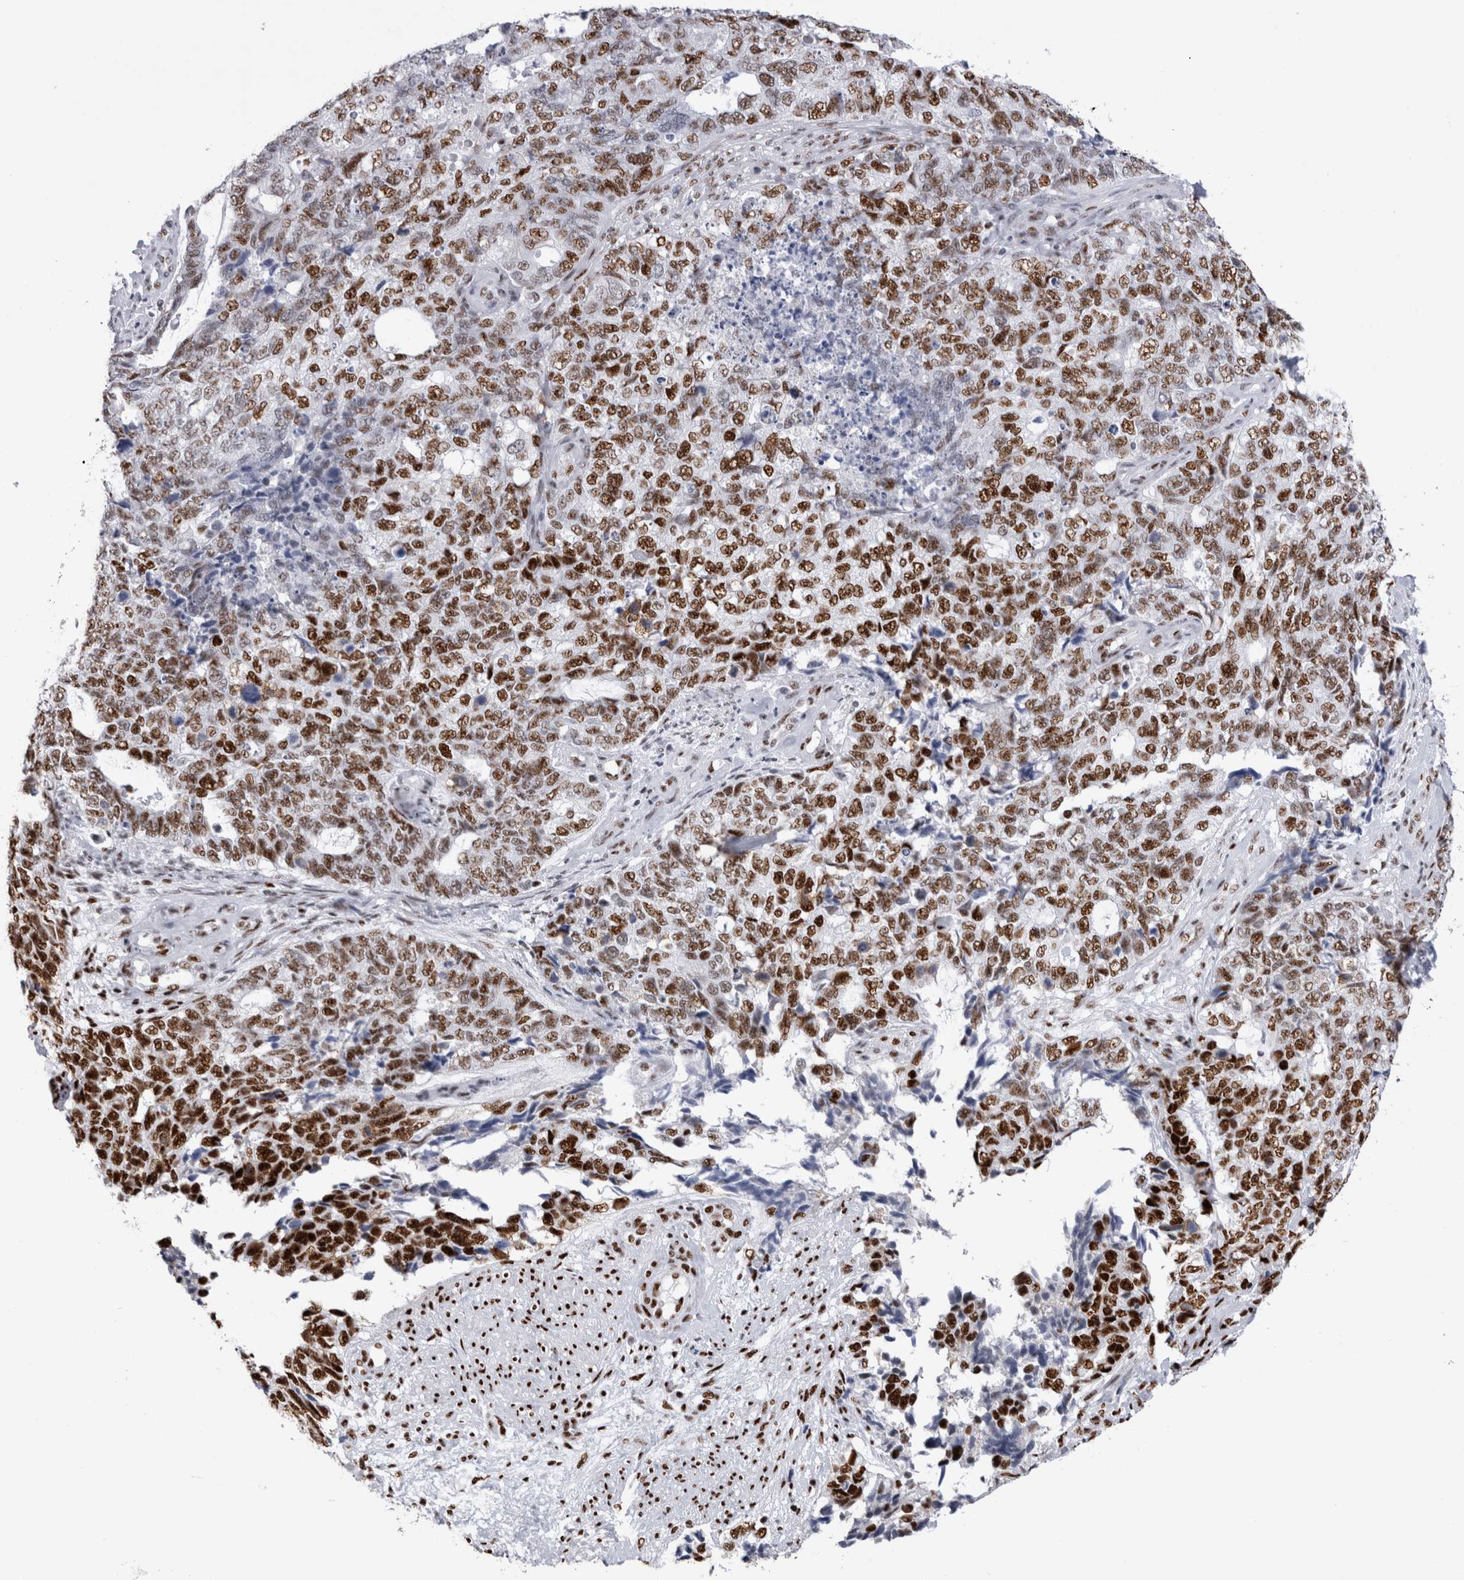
{"staining": {"intensity": "strong", "quantity": ">75%", "location": "nuclear"}, "tissue": "cervical cancer", "cell_type": "Tumor cells", "image_type": "cancer", "snomed": [{"axis": "morphology", "description": "Squamous cell carcinoma, NOS"}, {"axis": "topography", "description": "Cervix"}], "caption": "Immunohistochemistry (IHC) photomicrograph of cervical cancer (squamous cell carcinoma) stained for a protein (brown), which shows high levels of strong nuclear expression in about >75% of tumor cells.", "gene": "RBM6", "patient": {"sex": "female", "age": 63}}